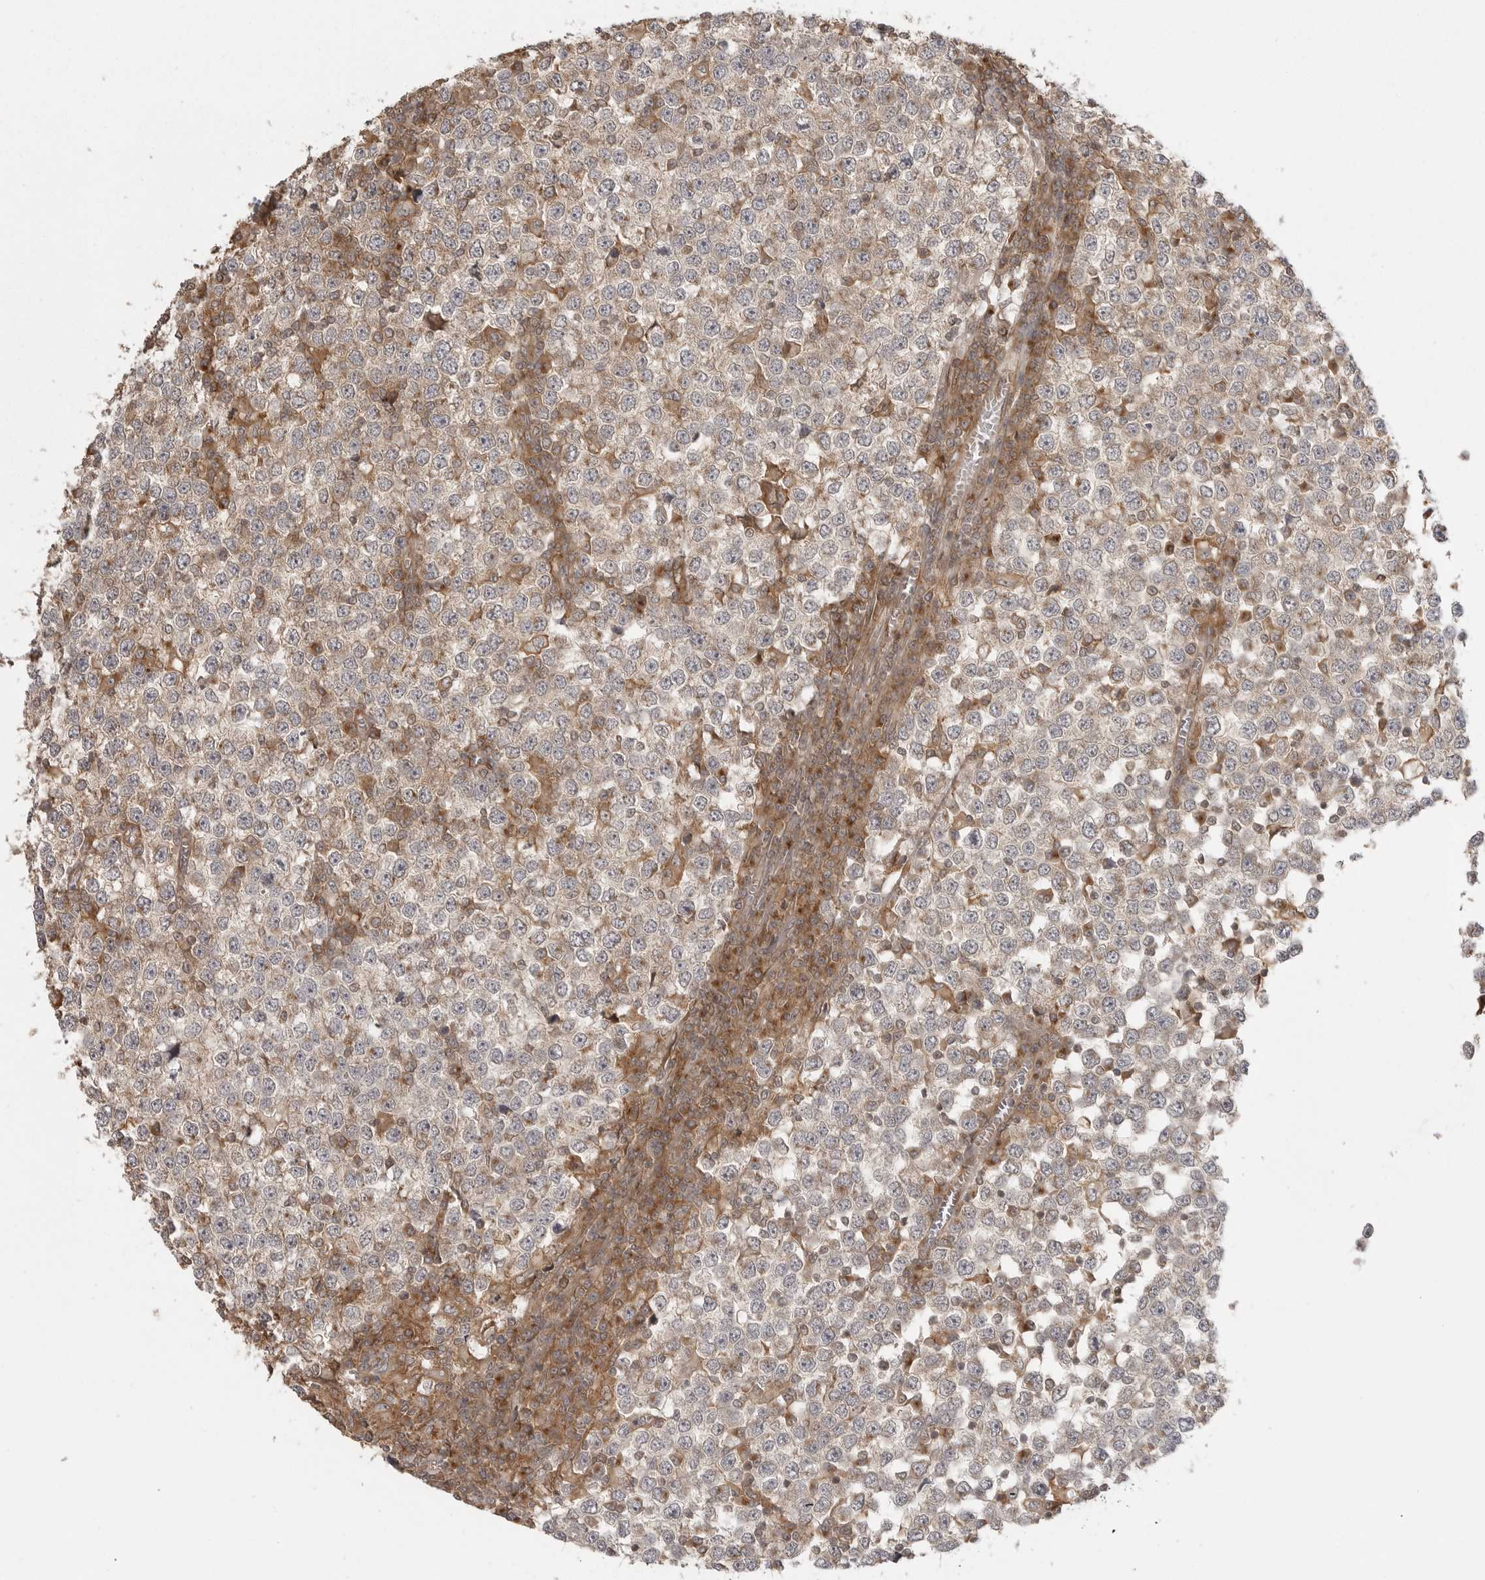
{"staining": {"intensity": "negative", "quantity": "none", "location": "none"}, "tissue": "testis cancer", "cell_type": "Tumor cells", "image_type": "cancer", "snomed": [{"axis": "morphology", "description": "Seminoma, NOS"}, {"axis": "topography", "description": "Testis"}], "caption": "The immunohistochemistry (IHC) photomicrograph has no significant staining in tumor cells of testis cancer (seminoma) tissue.", "gene": "FAT3", "patient": {"sex": "male", "age": 65}}